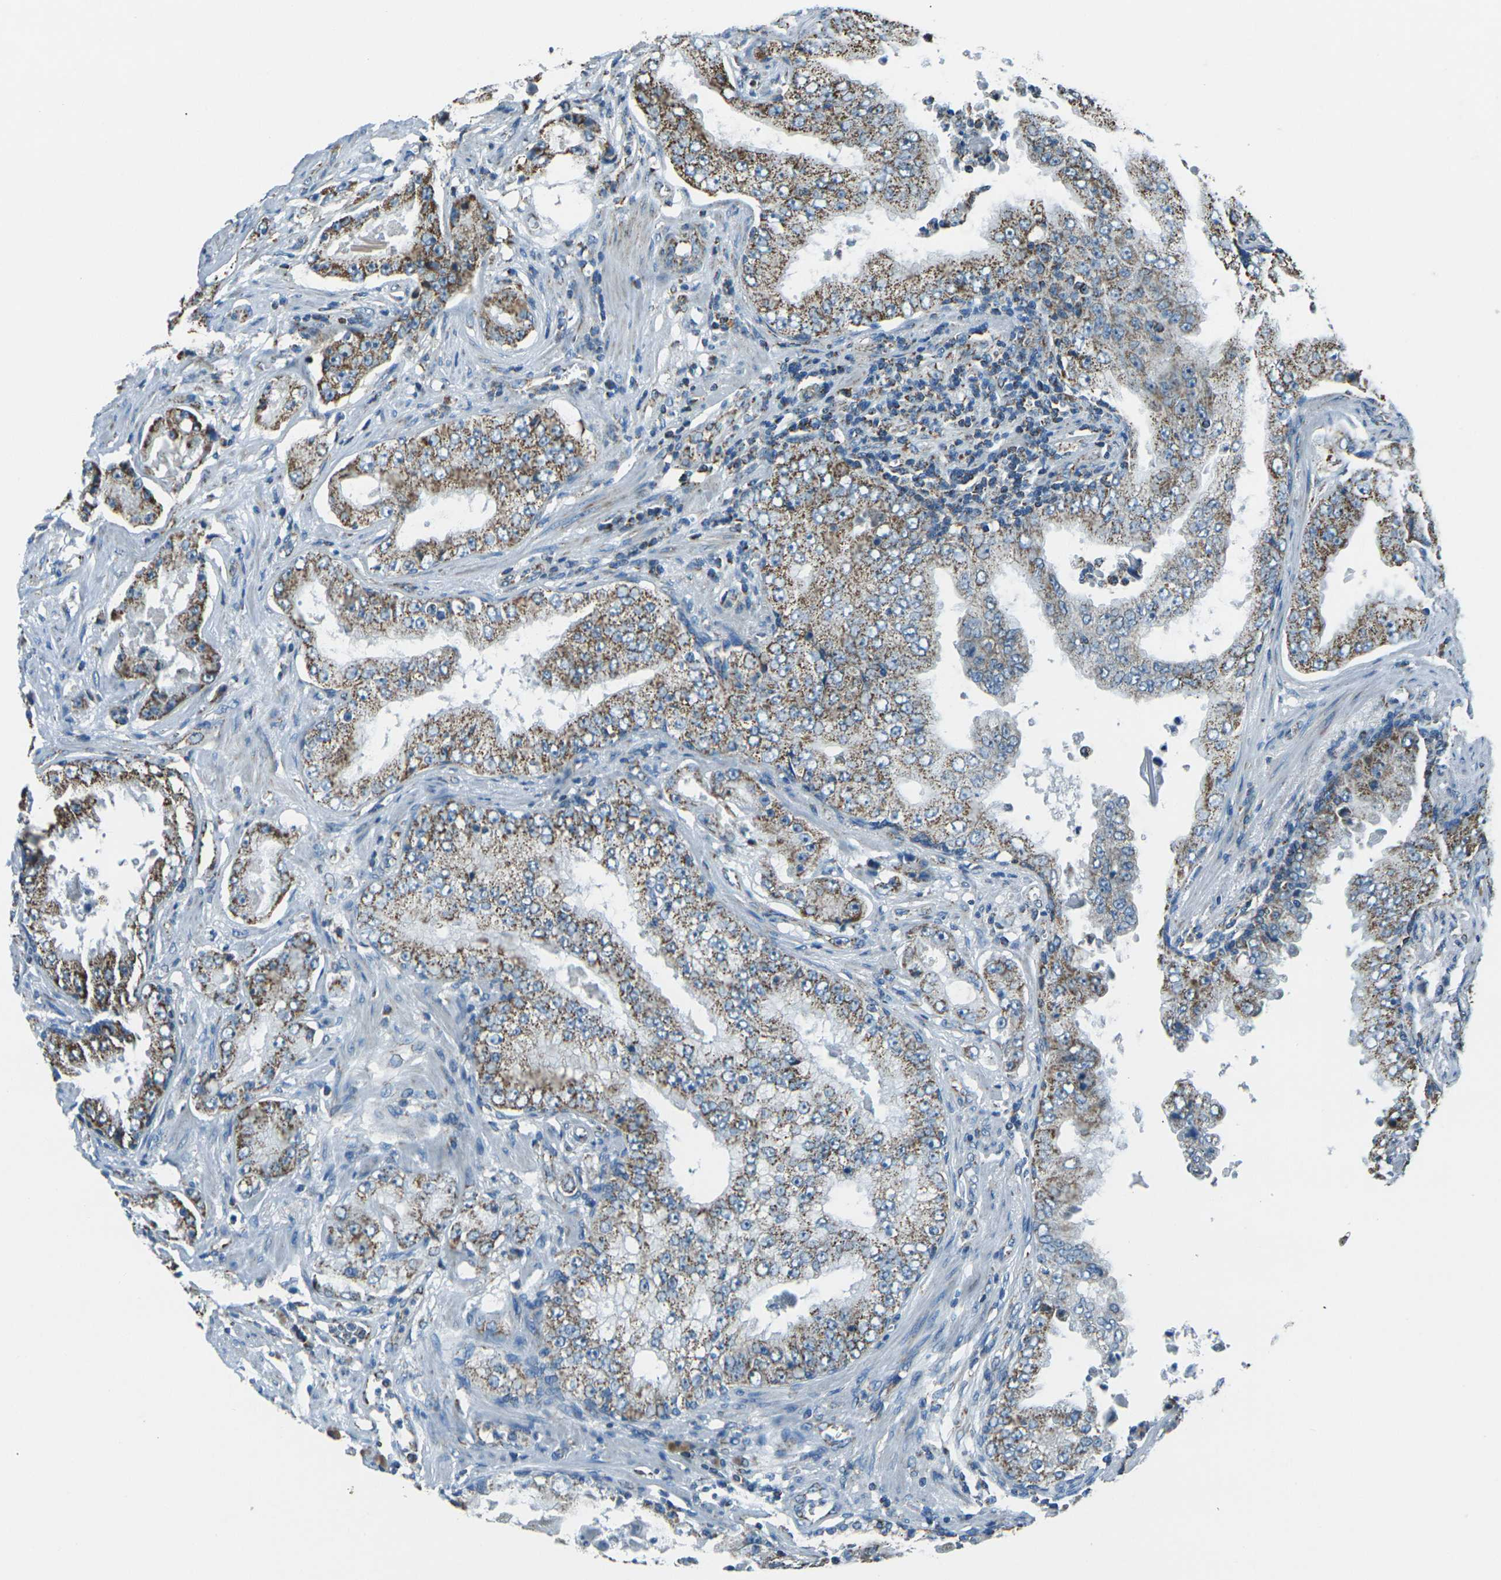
{"staining": {"intensity": "moderate", "quantity": ">75%", "location": "cytoplasmic/membranous"}, "tissue": "prostate cancer", "cell_type": "Tumor cells", "image_type": "cancer", "snomed": [{"axis": "morphology", "description": "Adenocarcinoma, High grade"}, {"axis": "topography", "description": "Prostate"}], "caption": "High-grade adenocarcinoma (prostate) was stained to show a protein in brown. There is medium levels of moderate cytoplasmic/membranous expression in approximately >75% of tumor cells. Using DAB (3,3'-diaminobenzidine) (brown) and hematoxylin (blue) stains, captured at high magnification using brightfield microscopy.", "gene": "IRF3", "patient": {"sex": "male", "age": 73}}